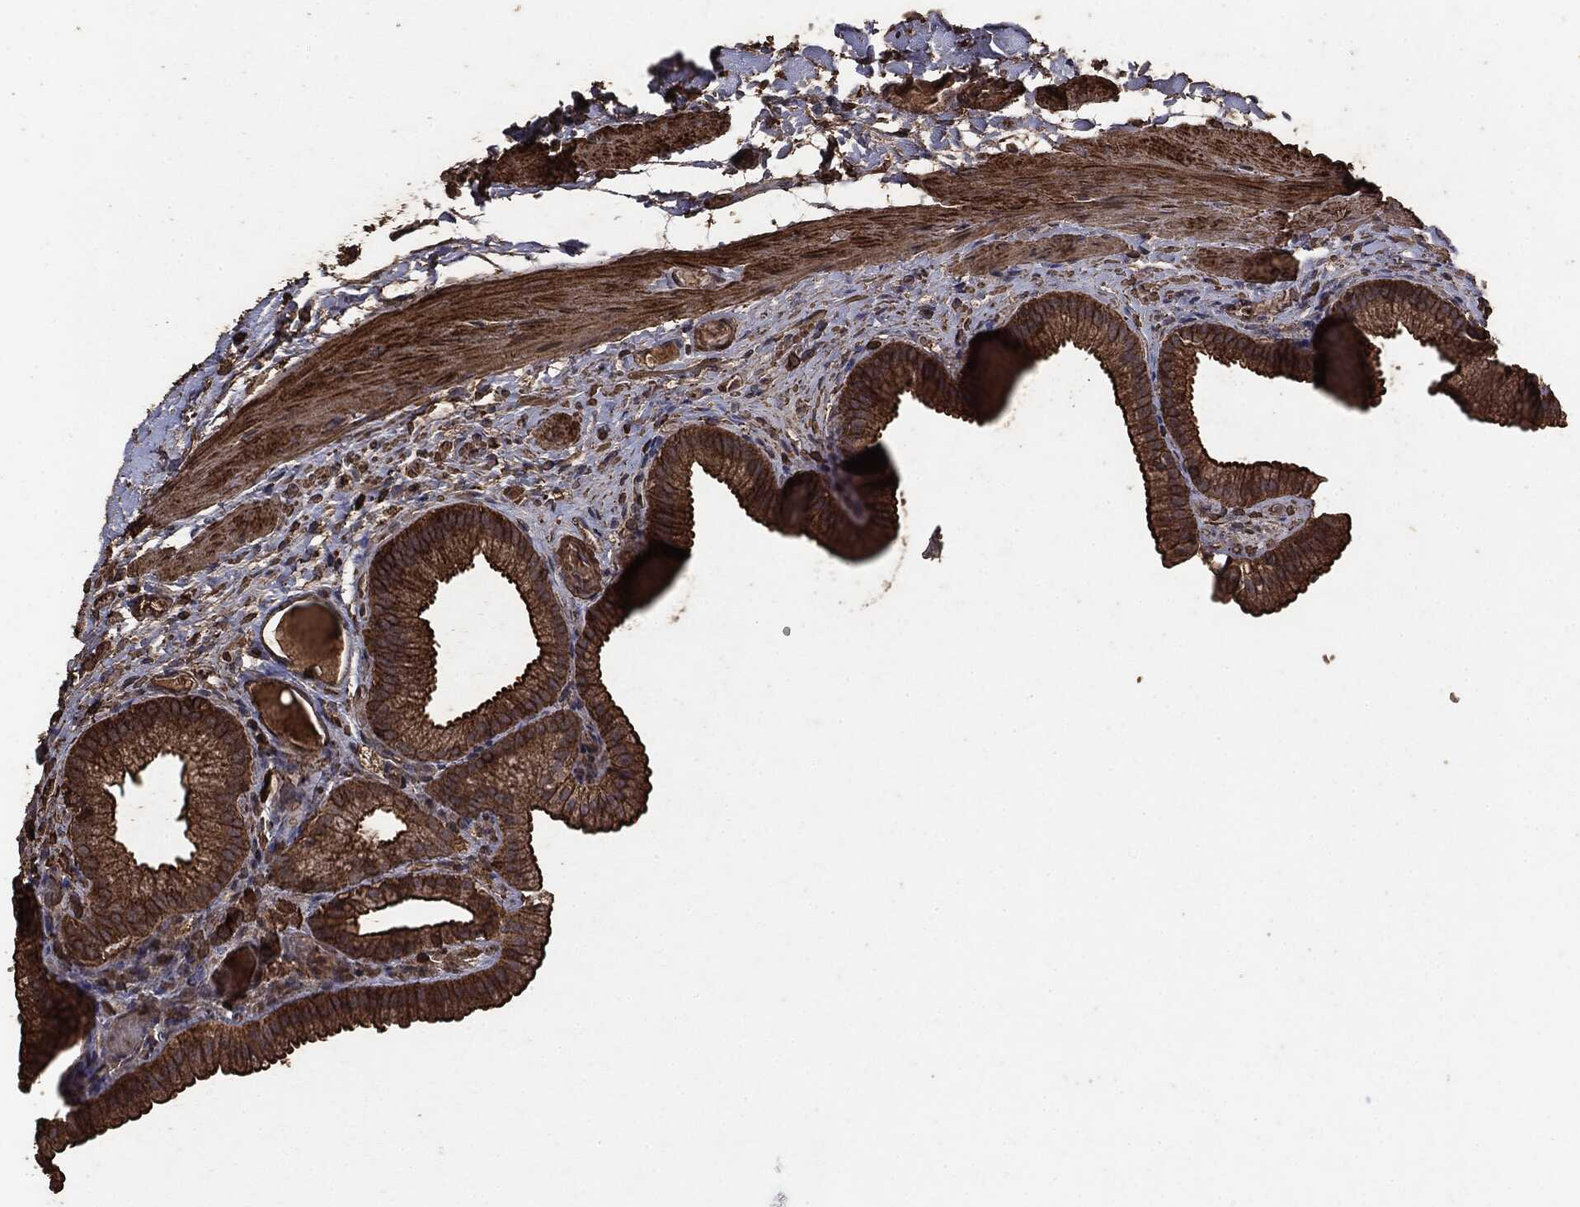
{"staining": {"intensity": "strong", "quantity": ">75%", "location": "cytoplasmic/membranous"}, "tissue": "gallbladder", "cell_type": "Glandular cells", "image_type": "normal", "snomed": [{"axis": "morphology", "description": "Normal tissue, NOS"}, {"axis": "topography", "description": "Gallbladder"}, {"axis": "topography", "description": "Peripheral nerve tissue"}], "caption": "Strong cytoplasmic/membranous expression is appreciated in about >75% of glandular cells in benign gallbladder. (DAB IHC, brown staining for protein, blue staining for nuclei).", "gene": "MTOR", "patient": {"sex": "female", "age": 45}}